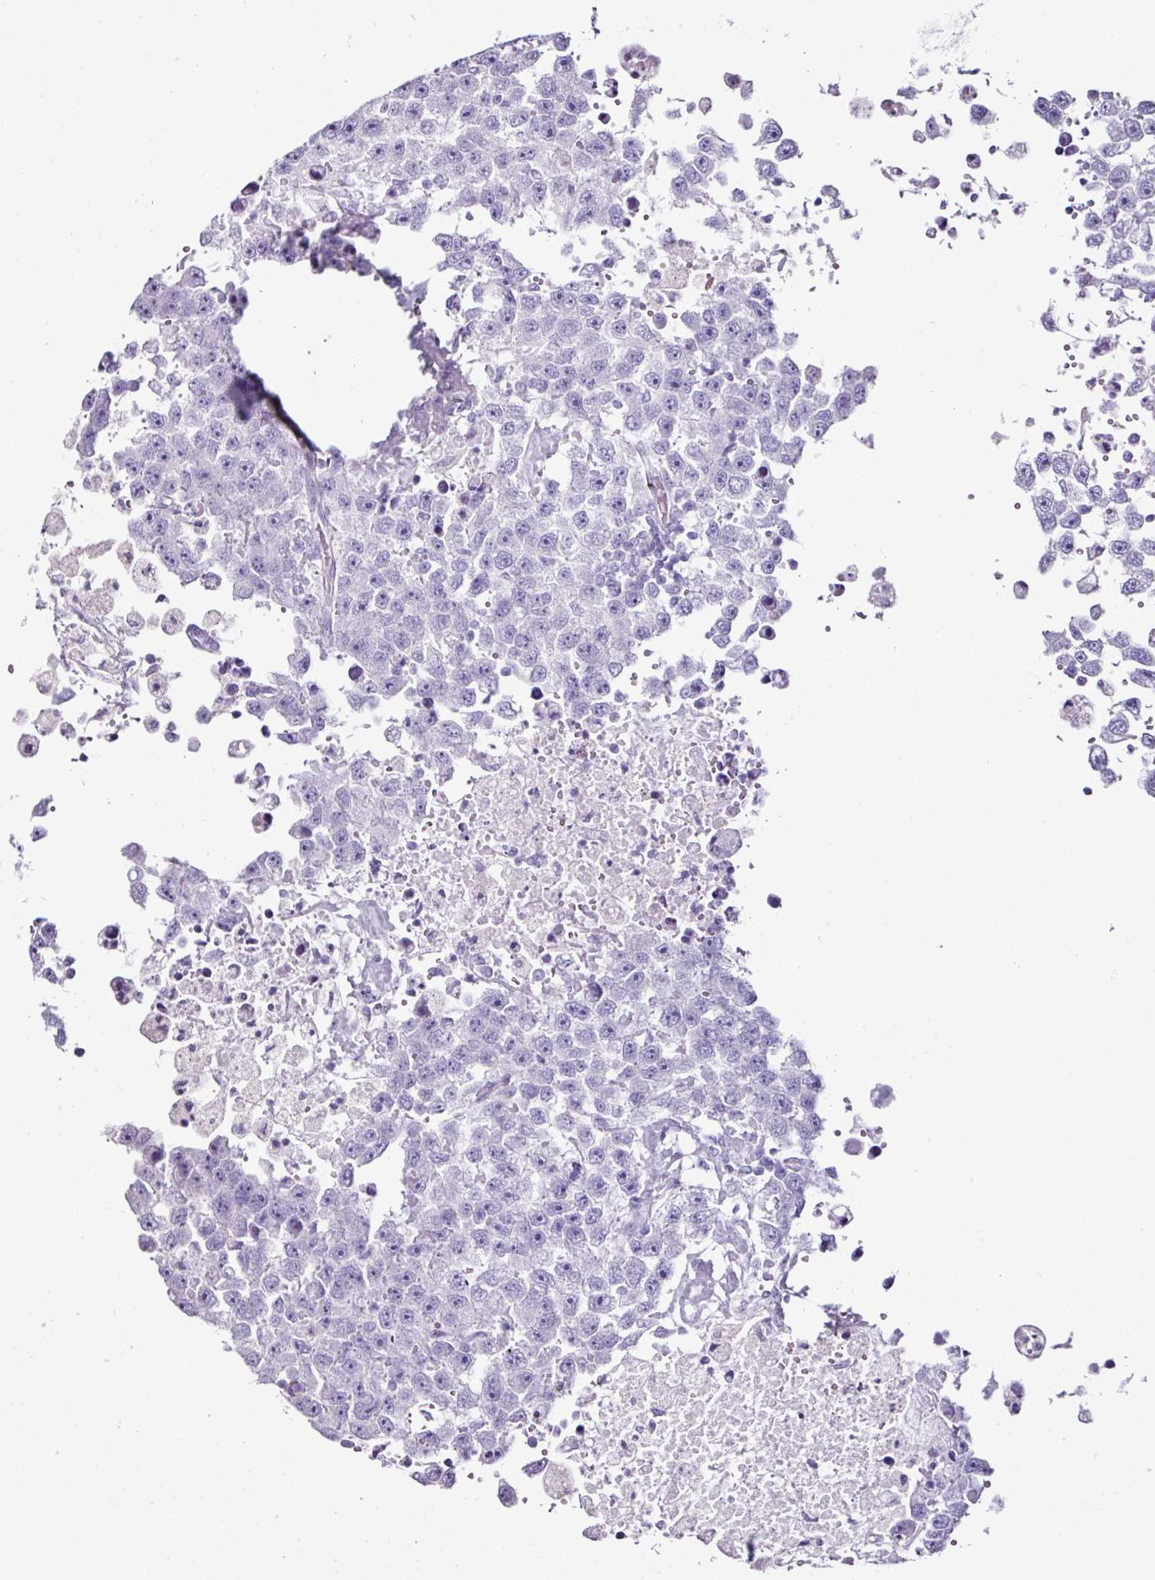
{"staining": {"intensity": "negative", "quantity": "none", "location": "none"}, "tissue": "testis cancer", "cell_type": "Tumor cells", "image_type": "cancer", "snomed": [{"axis": "morphology", "description": "Carcinoma, Embryonal, NOS"}, {"axis": "topography", "description": "Testis"}], "caption": "This is an IHC histopathology image of testis cancer (embryonal carcinoma). There is no expression in tumor cells.", "gene": "GLP2R", "patient": {"sex": "male", "age": 83}}